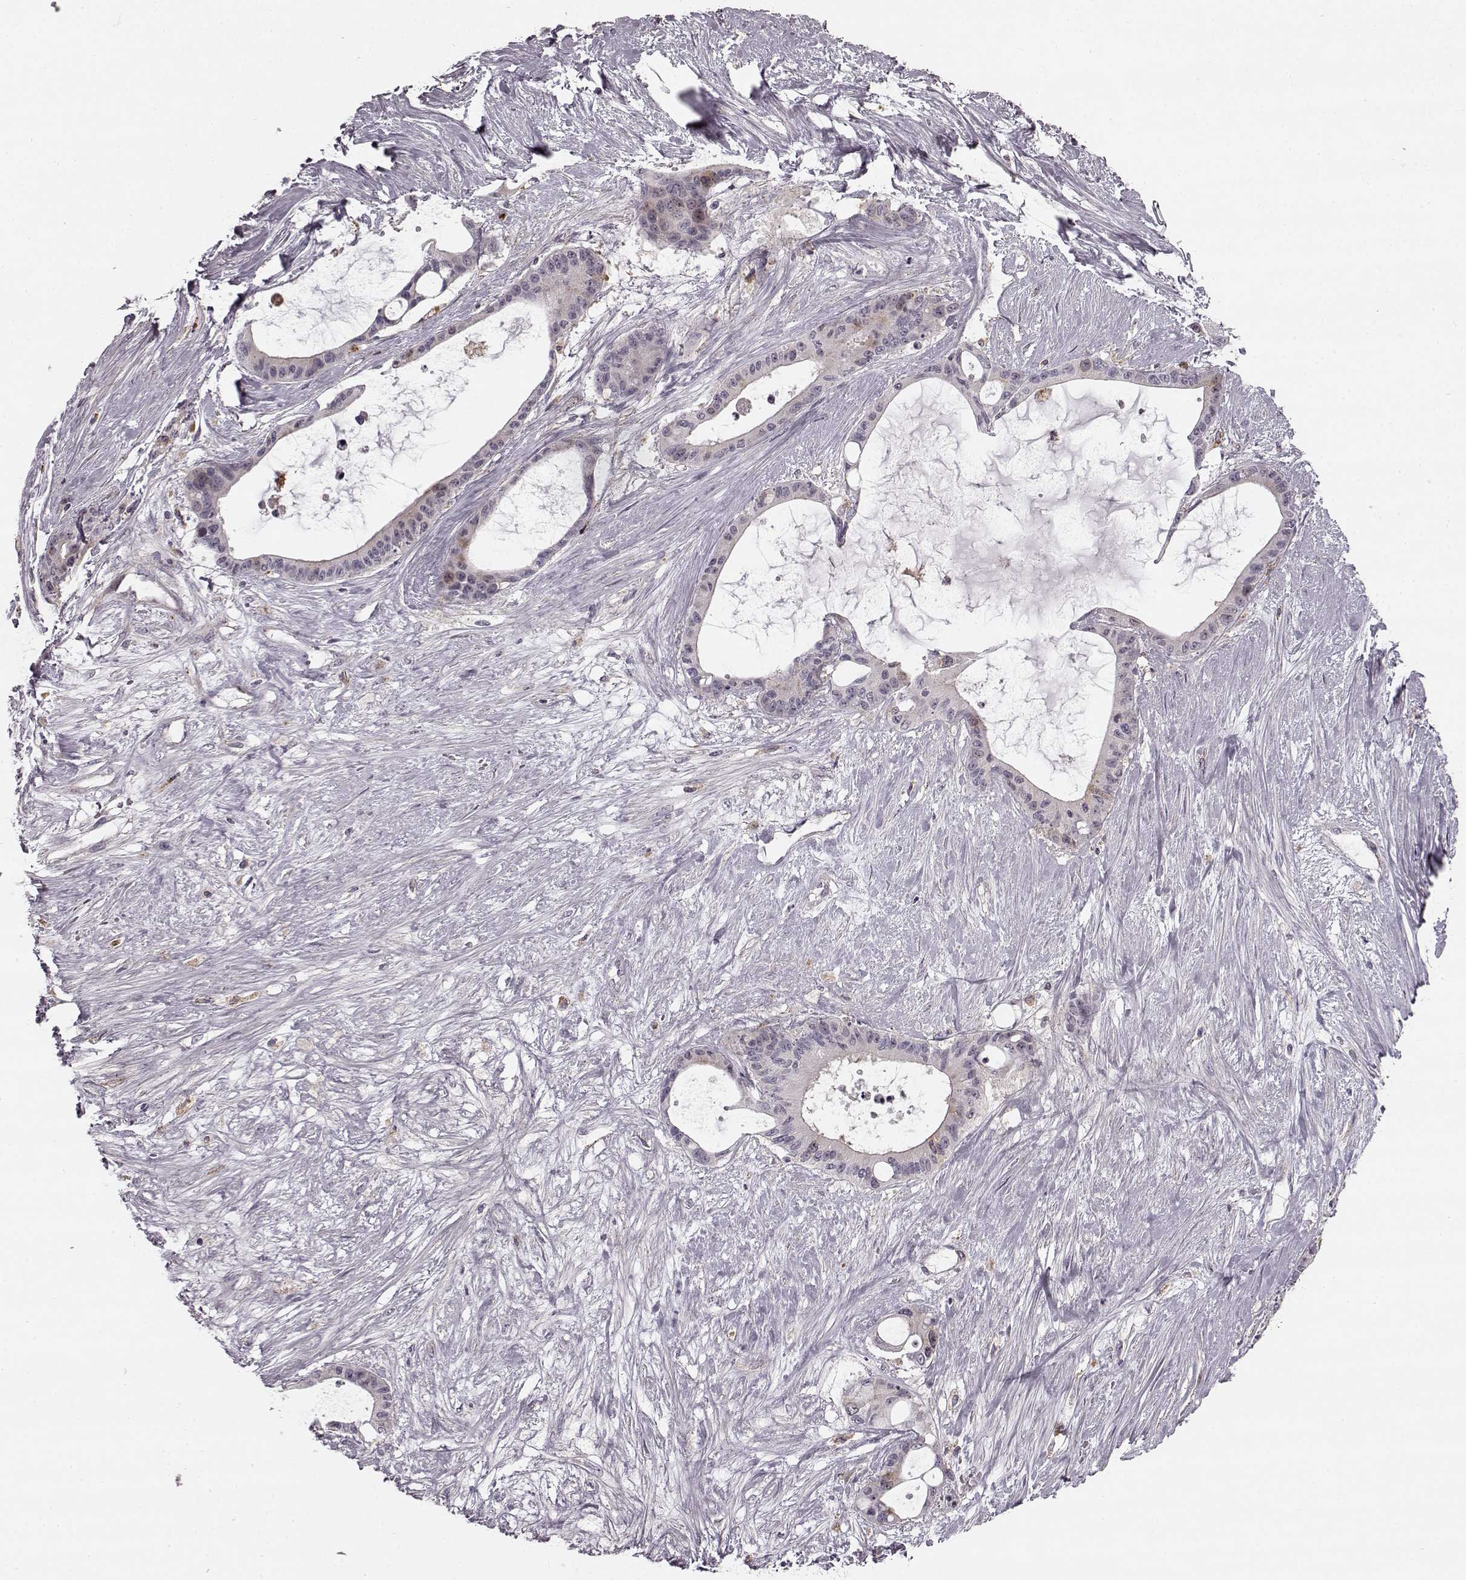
{"staining": {"intensity": "weak", "quantity": "<25%", "location": "cytoplasmic/membranous"}, "tissue": "liver cancer", "cell_type": "Tumor cells", "image_type": "cancer", "snomed": [{"axis": "morphology", "description": "Normal tissue, NOS"}, {"axis": "morphology", "description": "Cholangiocarcinoma"}, {"axis": "topography", "description": "Liver"}, {"axis": "topography", "description": "Peripheral nerve tissue"}], "caption": "Tumor cells show no significant staining in cholangiocarcinoma (liver). The staining was performed using DAB (3,3'-diaminobenzidine) to visualize the protein expression in brown, while the nuclei were stained in blue with hematoxylin (Magnification: 20x).", "gene": "HMMR", "patient": {"sex": "female", "age": 73}}